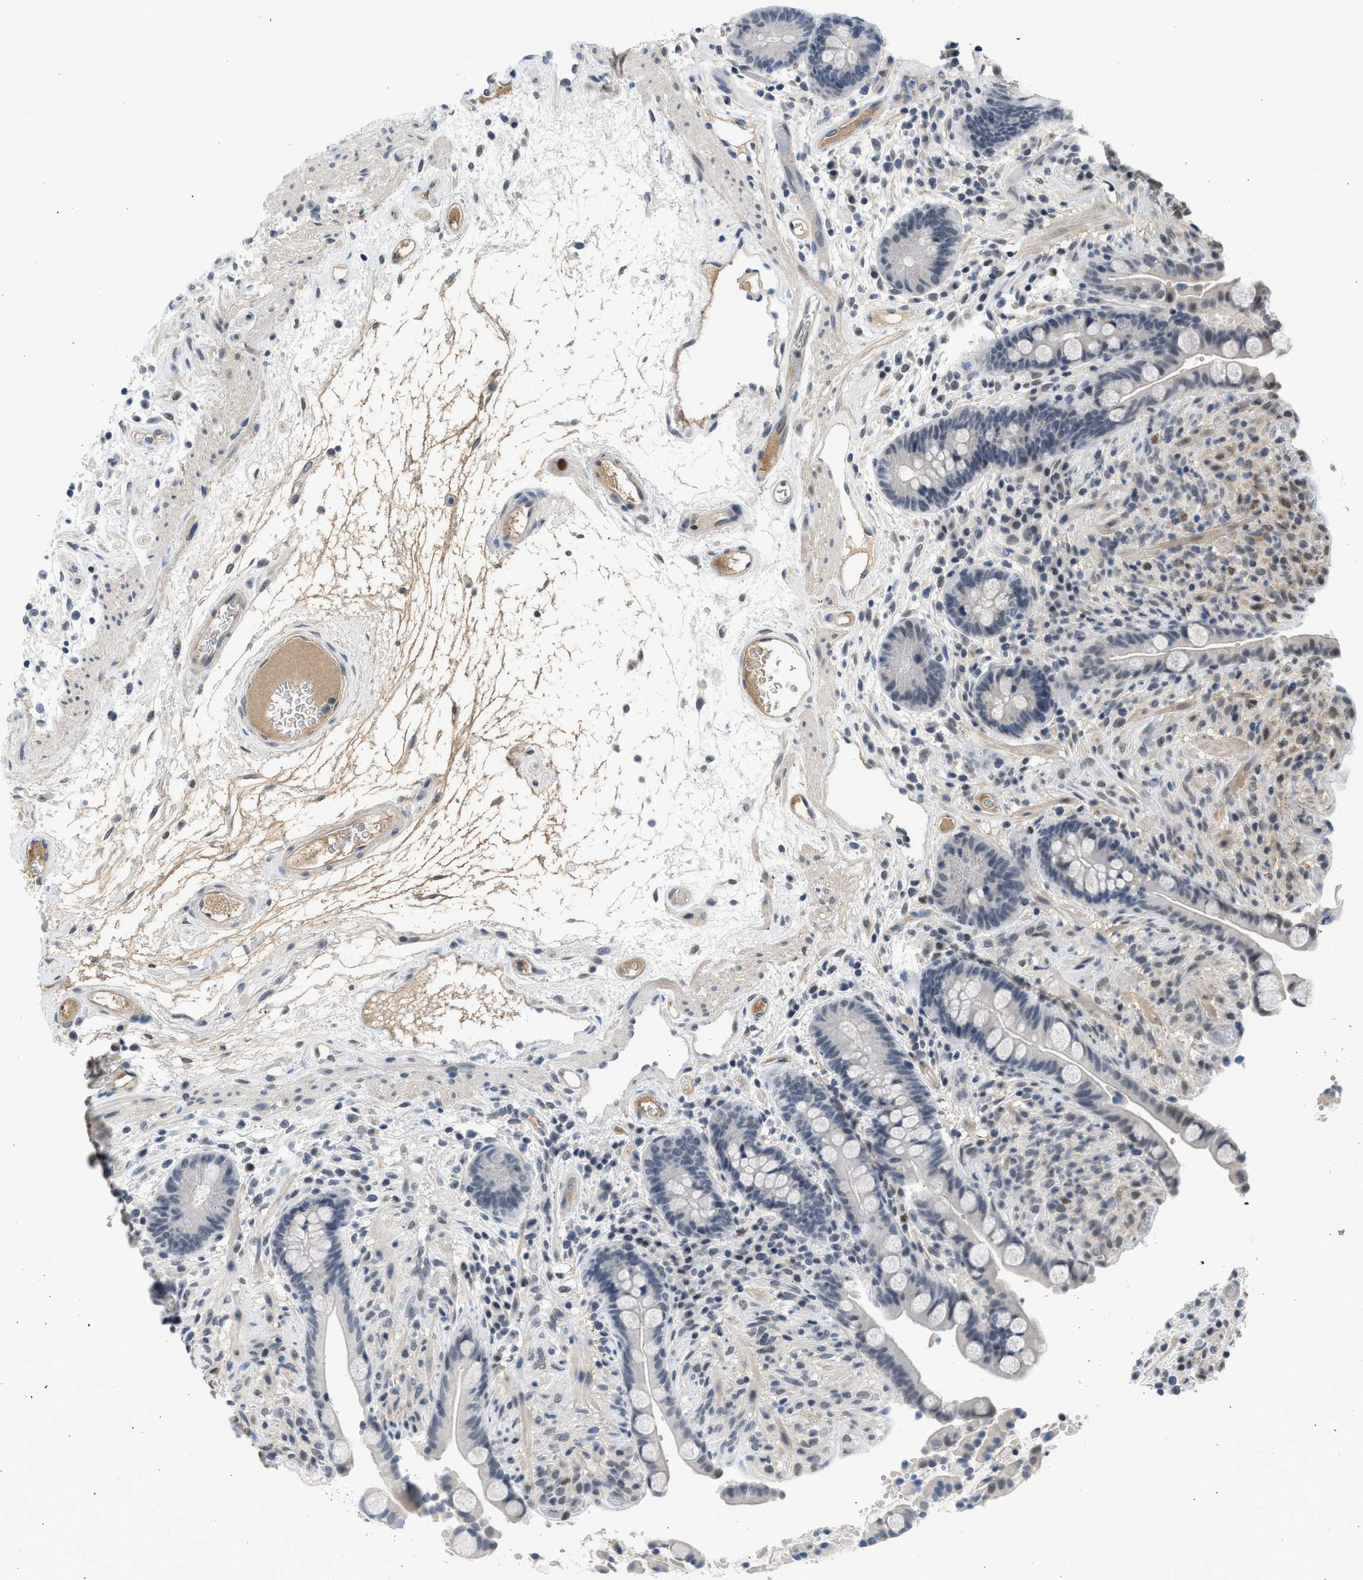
{"staining": {"intensity": "moderate", "quantity": "<25%", "location": "cytoplasmic/membranous"}, "tissue": "colon", "cell_type": "Endothelial cells", "image_type": "normal", "snomed": [{"axis": "morphology", "description": "Normal tissue, NOS"}, {"axis": "topography", "description": "Colon"}], "caption": "IHC micrograph of unremarkable human colon stained for a protein (brown), which displays low levels of moderate cytoplasmic/membranous staining in approximately <25% of endothelial cells.", "gene": "TERF2IP", "patient": {"sex": "male", "age": 73}}